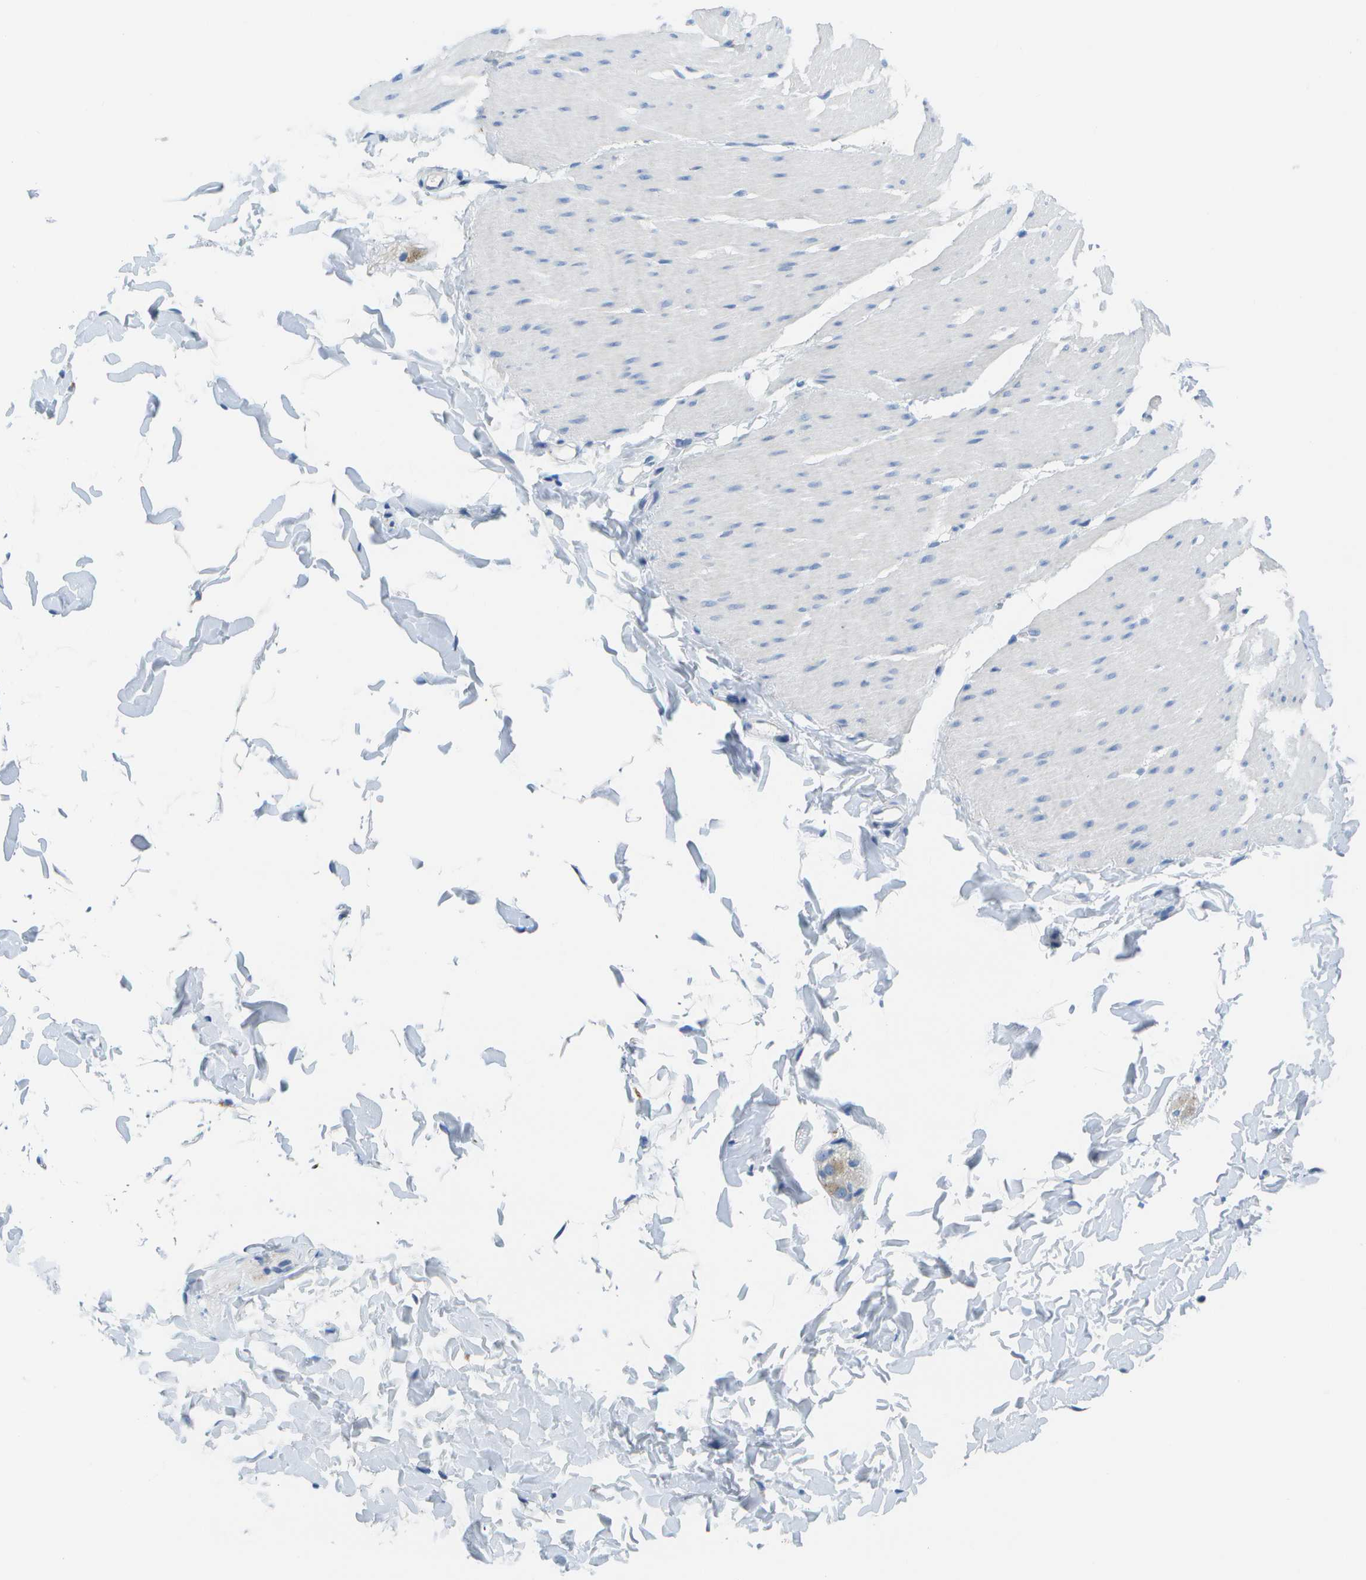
{"staining": {"intensity": "negative", "quantity": "none", "location": "none"}, "tissue": "smooth muscle", "cell_type": "Smooth muscle cells", "image_type": "normal", "snomed": [{"axis": "morphology", "description": "Normal tissue, NOS"}, {"axis": "topography", "description": "Smooth muscle"}, {"axis": "topography", "description": "Colon"}], "caption": "An IHC micrograph of normal smooth muscle is shown. There is no staining in smooth muscle cells of smooth muscle.", "gene": "MS4A1", "patient": {"sex": "male", "age": 67}}